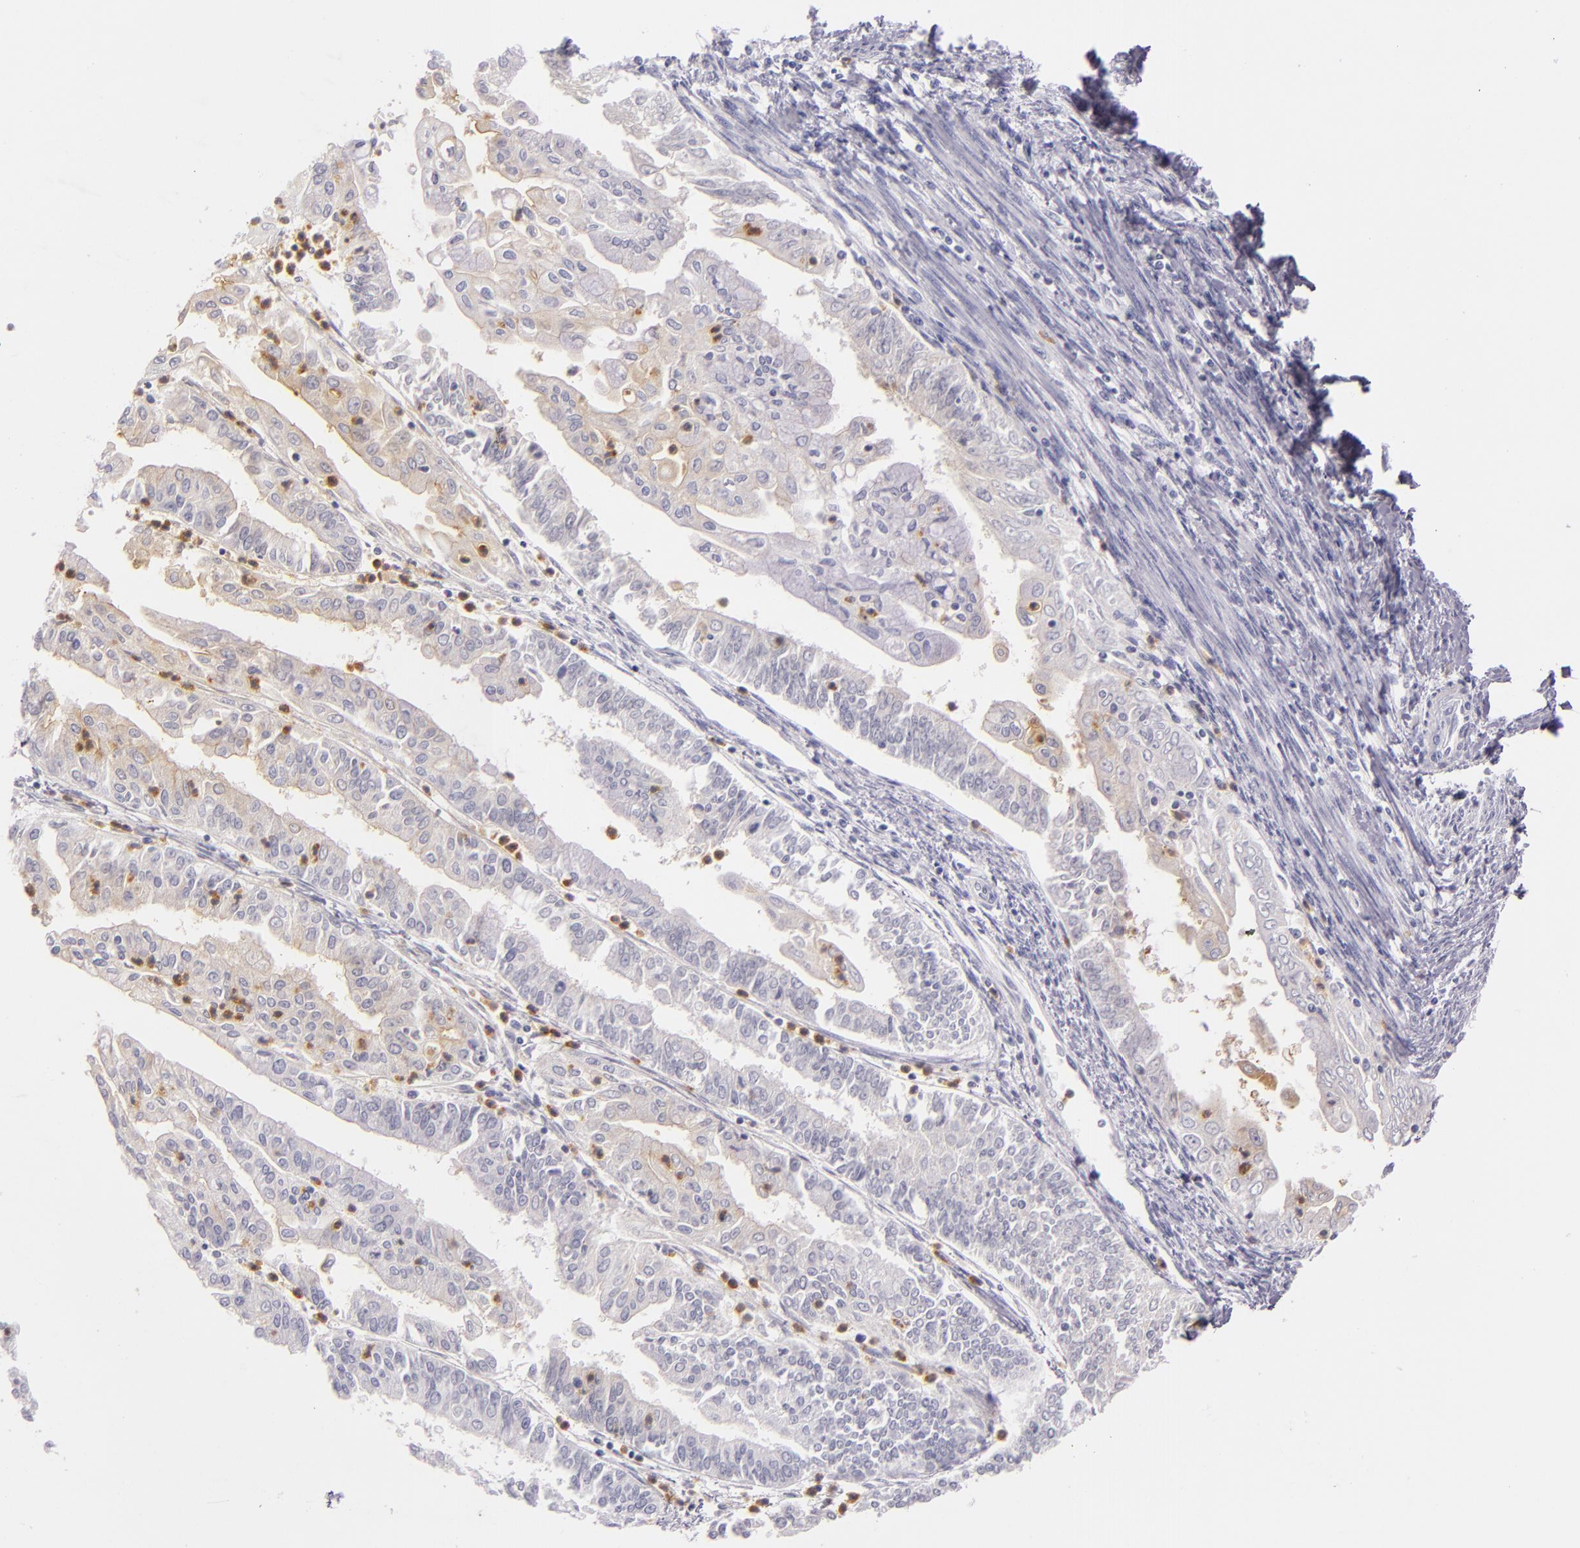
{"staining": {"intensity": "negative", "quantity": "none", "location": "none"}, "tissue": "endometrial cancer", "cell_type": "Tumor cells", "image_type": "cancer", "snomed": [{"axis": "morphology", "description": "Adenocarcinoma, NOS"}, {"axis": "topography", "description": "Endometrium"}], "caption": "The immunohistochemistry (IHC) image has no significant positivity in tumor cells of endometrial cancer (adenocarcinoma) tissue.", "gene": "CEACAM1", "patient": {"sex": "female", "age": 75}}